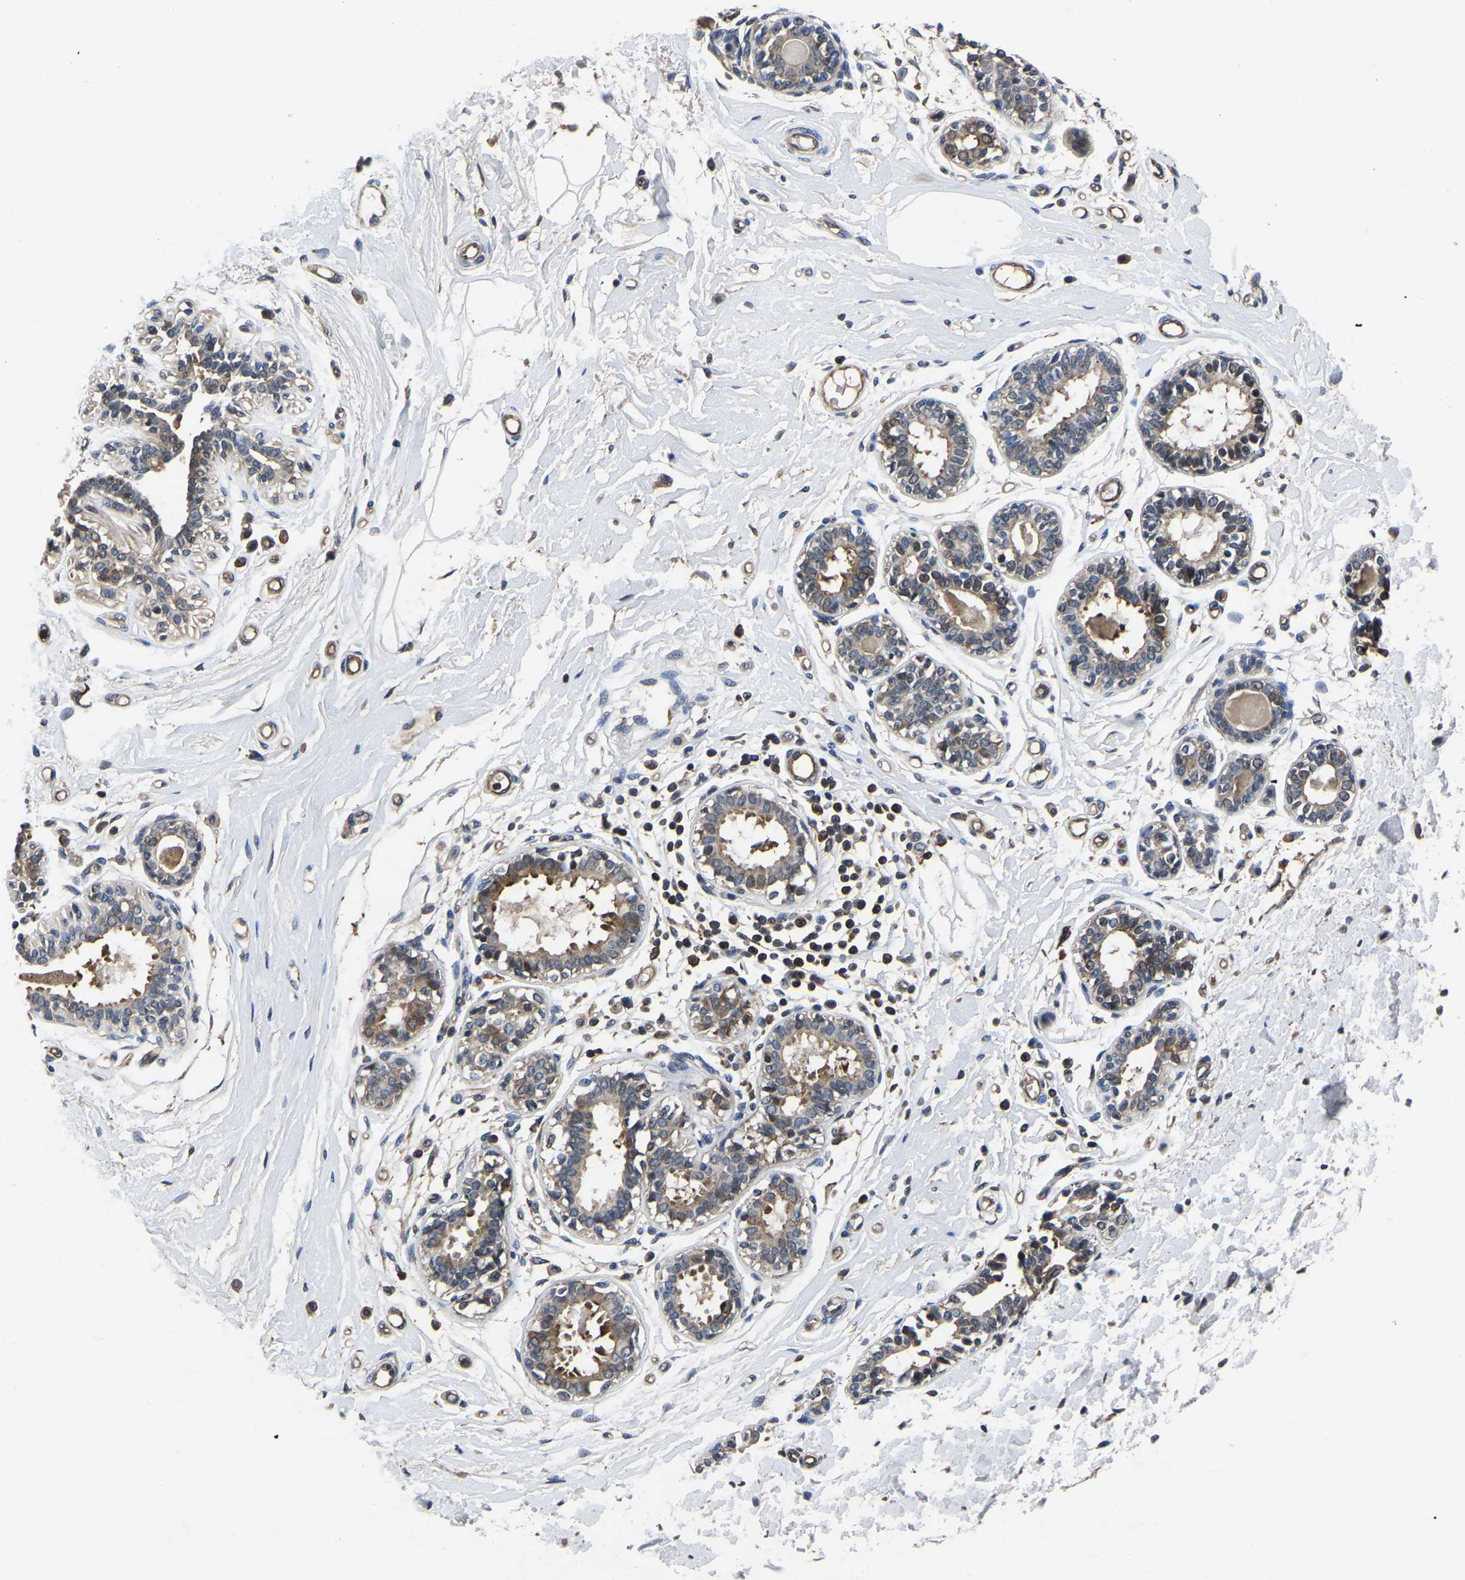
{"staining": {"intensity": "negative", "quantity": "none", "location": "none"}, "tissue": "breast", "cell_type": "Adipocytes", "image_type": "normal", "snomed": [{"axis": "morphology", "description": "Normal tissue, NOS"}, {"axis": "morphology", "description": "Lobular carcinoma"}, {"axis": "topography", "description": "Breast"}], "caption": "Immunohistochemistry (IHC) image of normal breast: human breast stained with DAB reveals no significant protein staining in adipocytes.", "gene": "FGD5", "patient": {"sex": "female", "age": 59}}